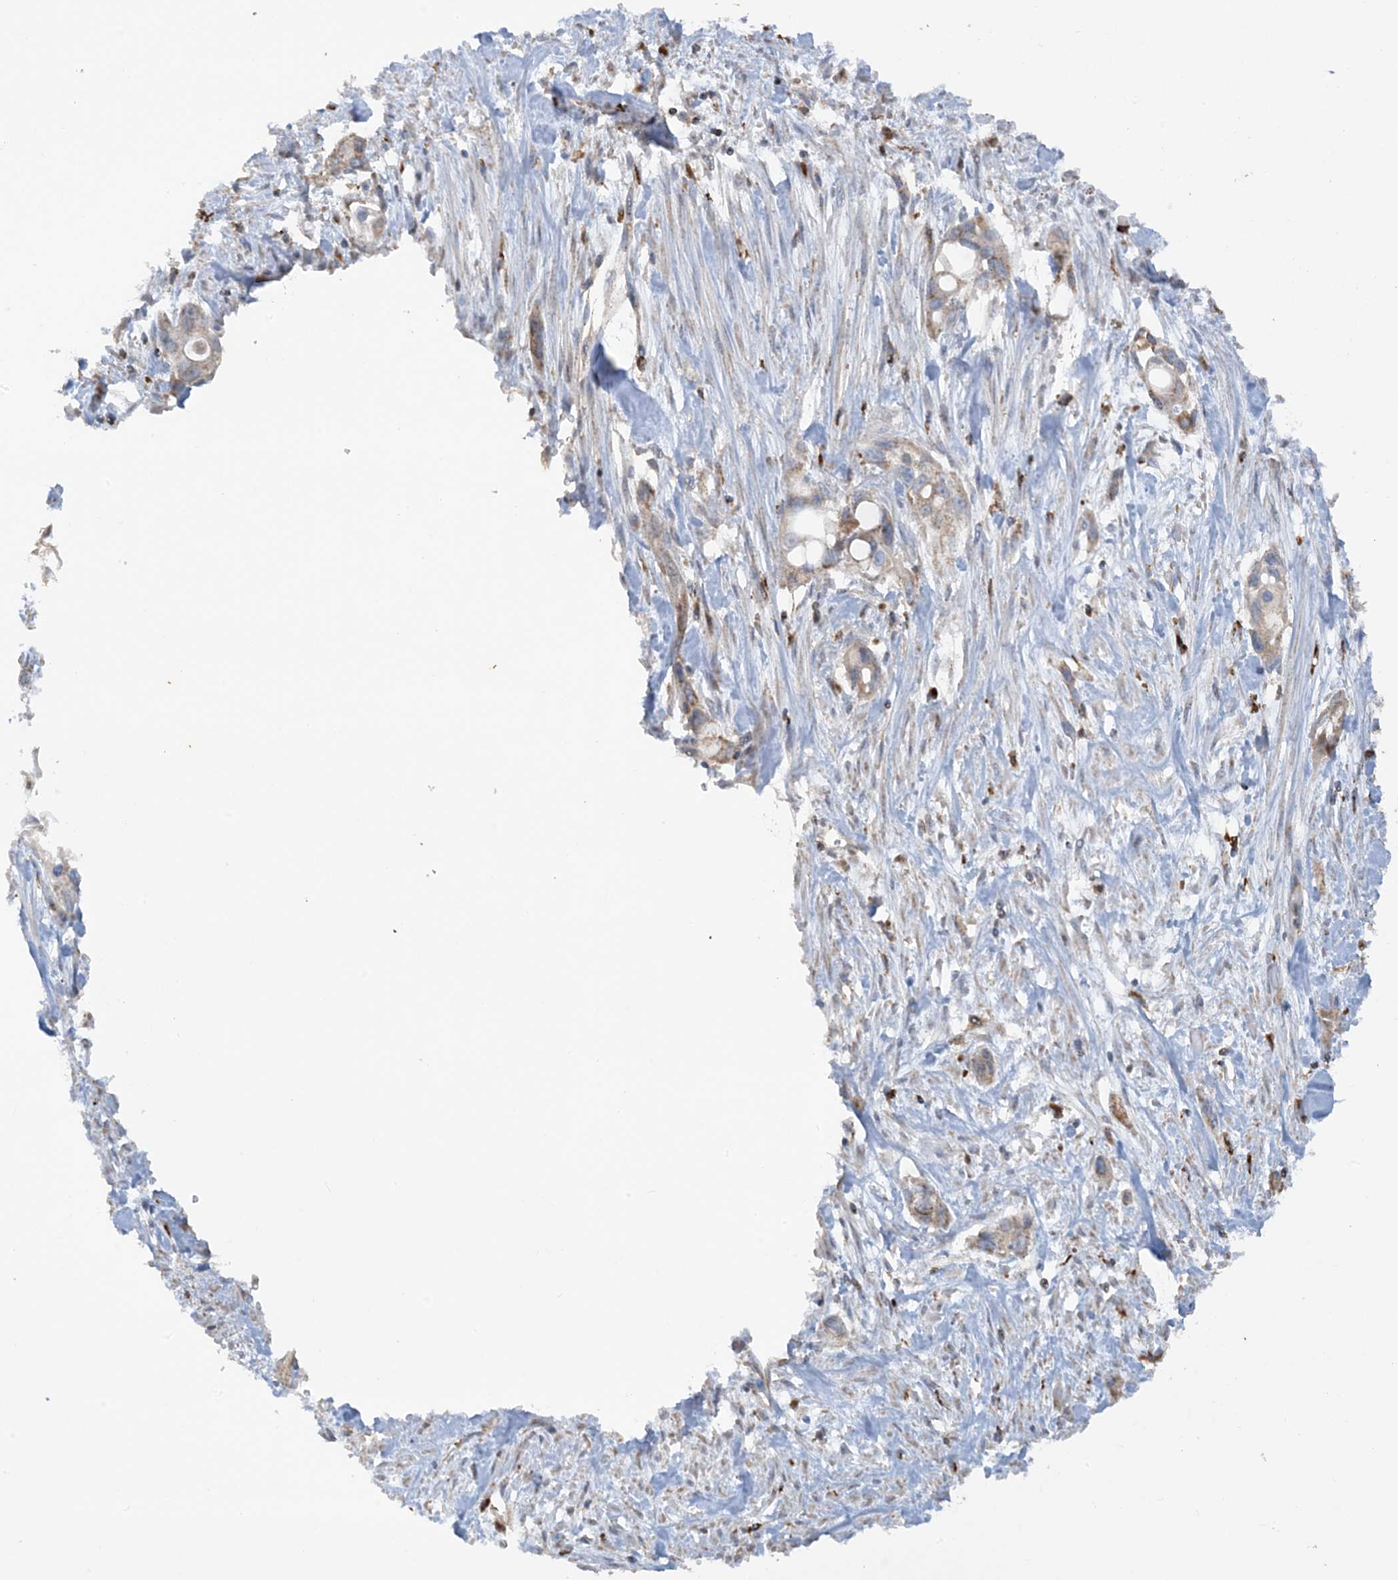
{"staining": {"intensity": "weak", "quantity": "<25%", "location": "cytoplasmic/membranous"}, "tissue": "pancreatic cancer", "cell_type": "Tumor cells", "image_type": "cancer", "snomed": [{"axis": "morphology", "description": "Adenocarcinoma, NOS"}, {"axis": "topography", "description": "Pancreas"}], "caption": "Micrograph shows no significant protein positivity in tumor cells of pancreatic cancer.", "gene": "AGA", "patient": {"sex": "female", "age": 60}}